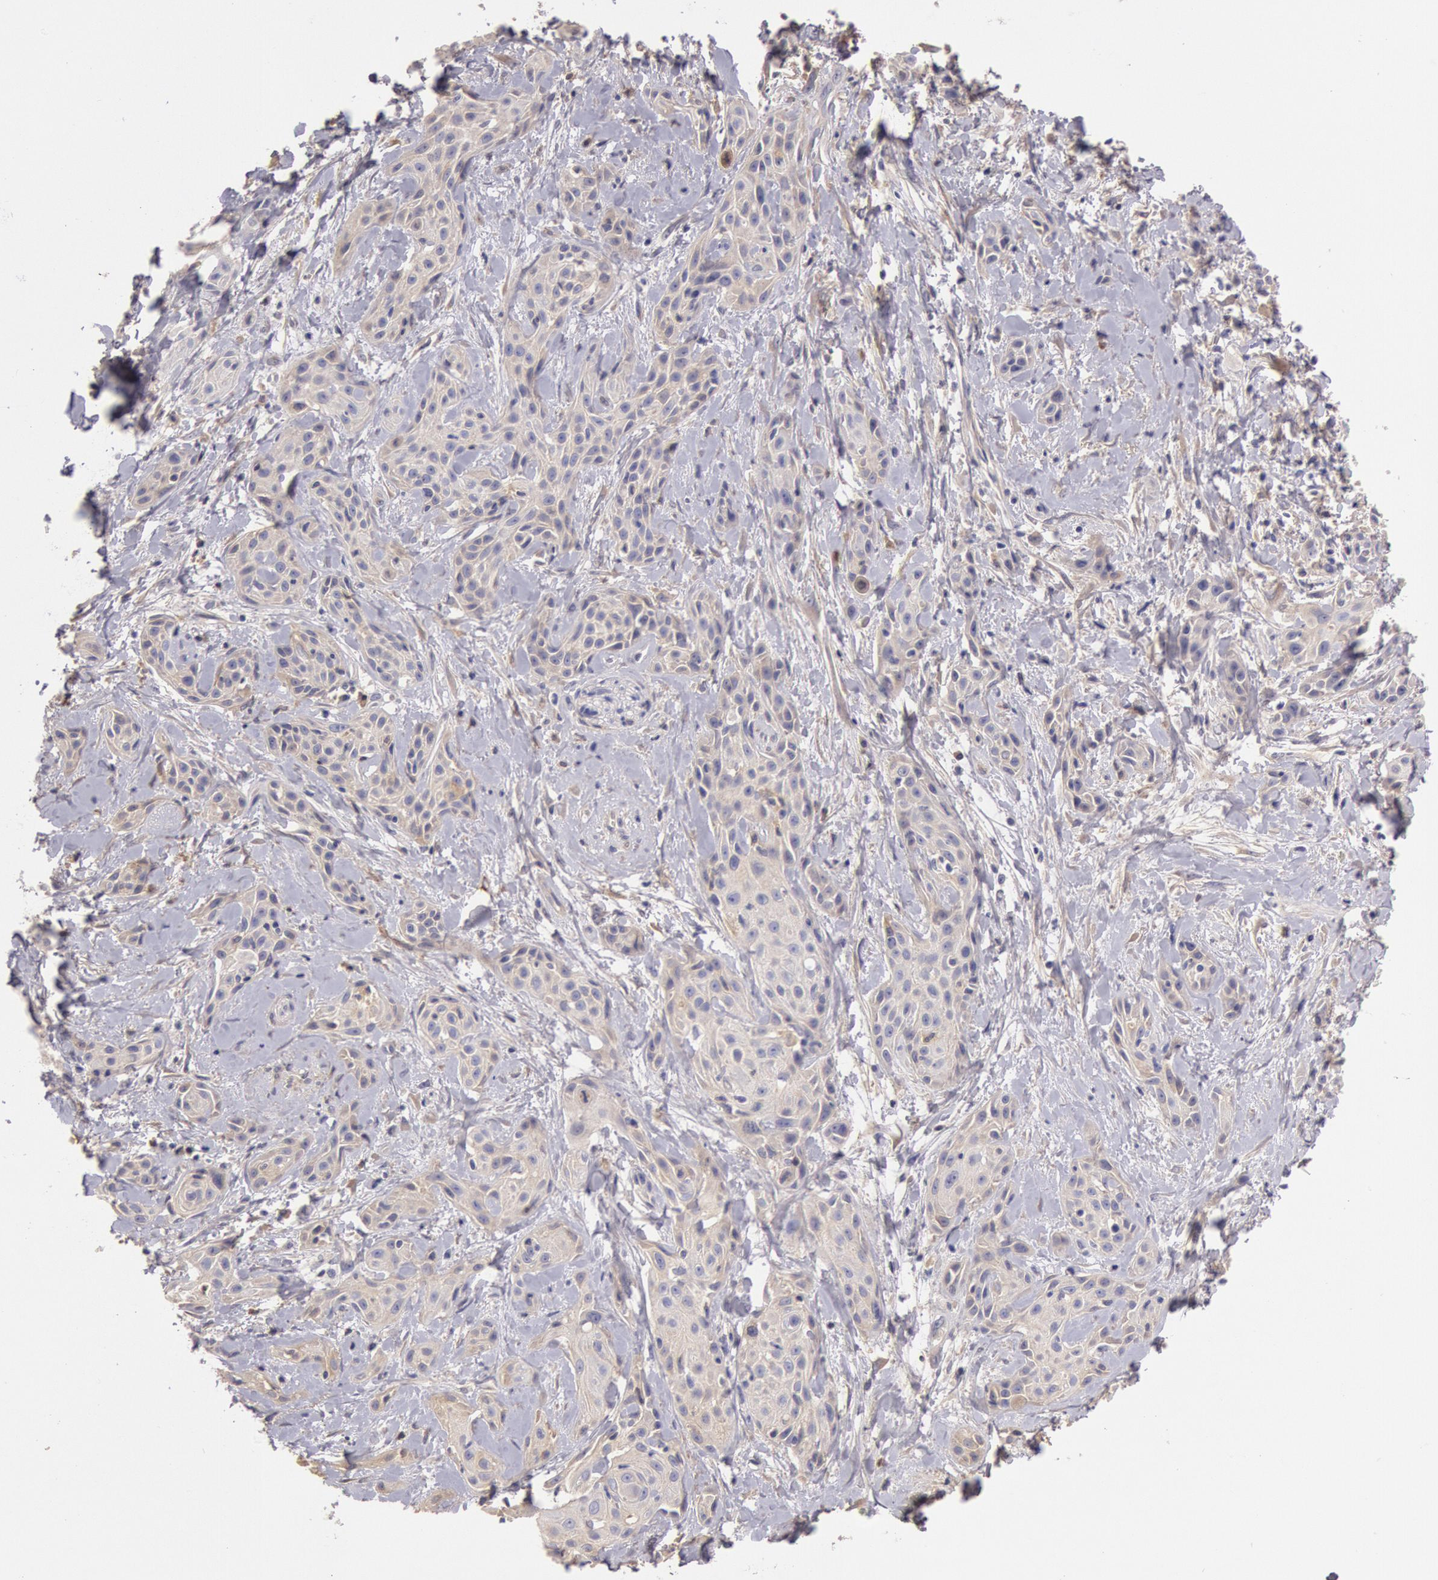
{"staining": {"intensity": "negative", "quantity": "none", "location": "none"}, "tissue": "skin cancer", "cell_type": "Tumor cells", "image_type": "cancer", "snomed": [{"axis": "morphology", "description": "Squamous cell carcinoma, NOS"}, {"axis": "topography", "description": "Skin"}, {"axis": "topography", "description": "Anal"}], "caption": "The histopathology image displays no staining of tumor cells in squamous cell carcinoma (skin). Nuclei are stained in blue.", "gene": "C1R", "patient": {"sex": "male", "age": 64}}